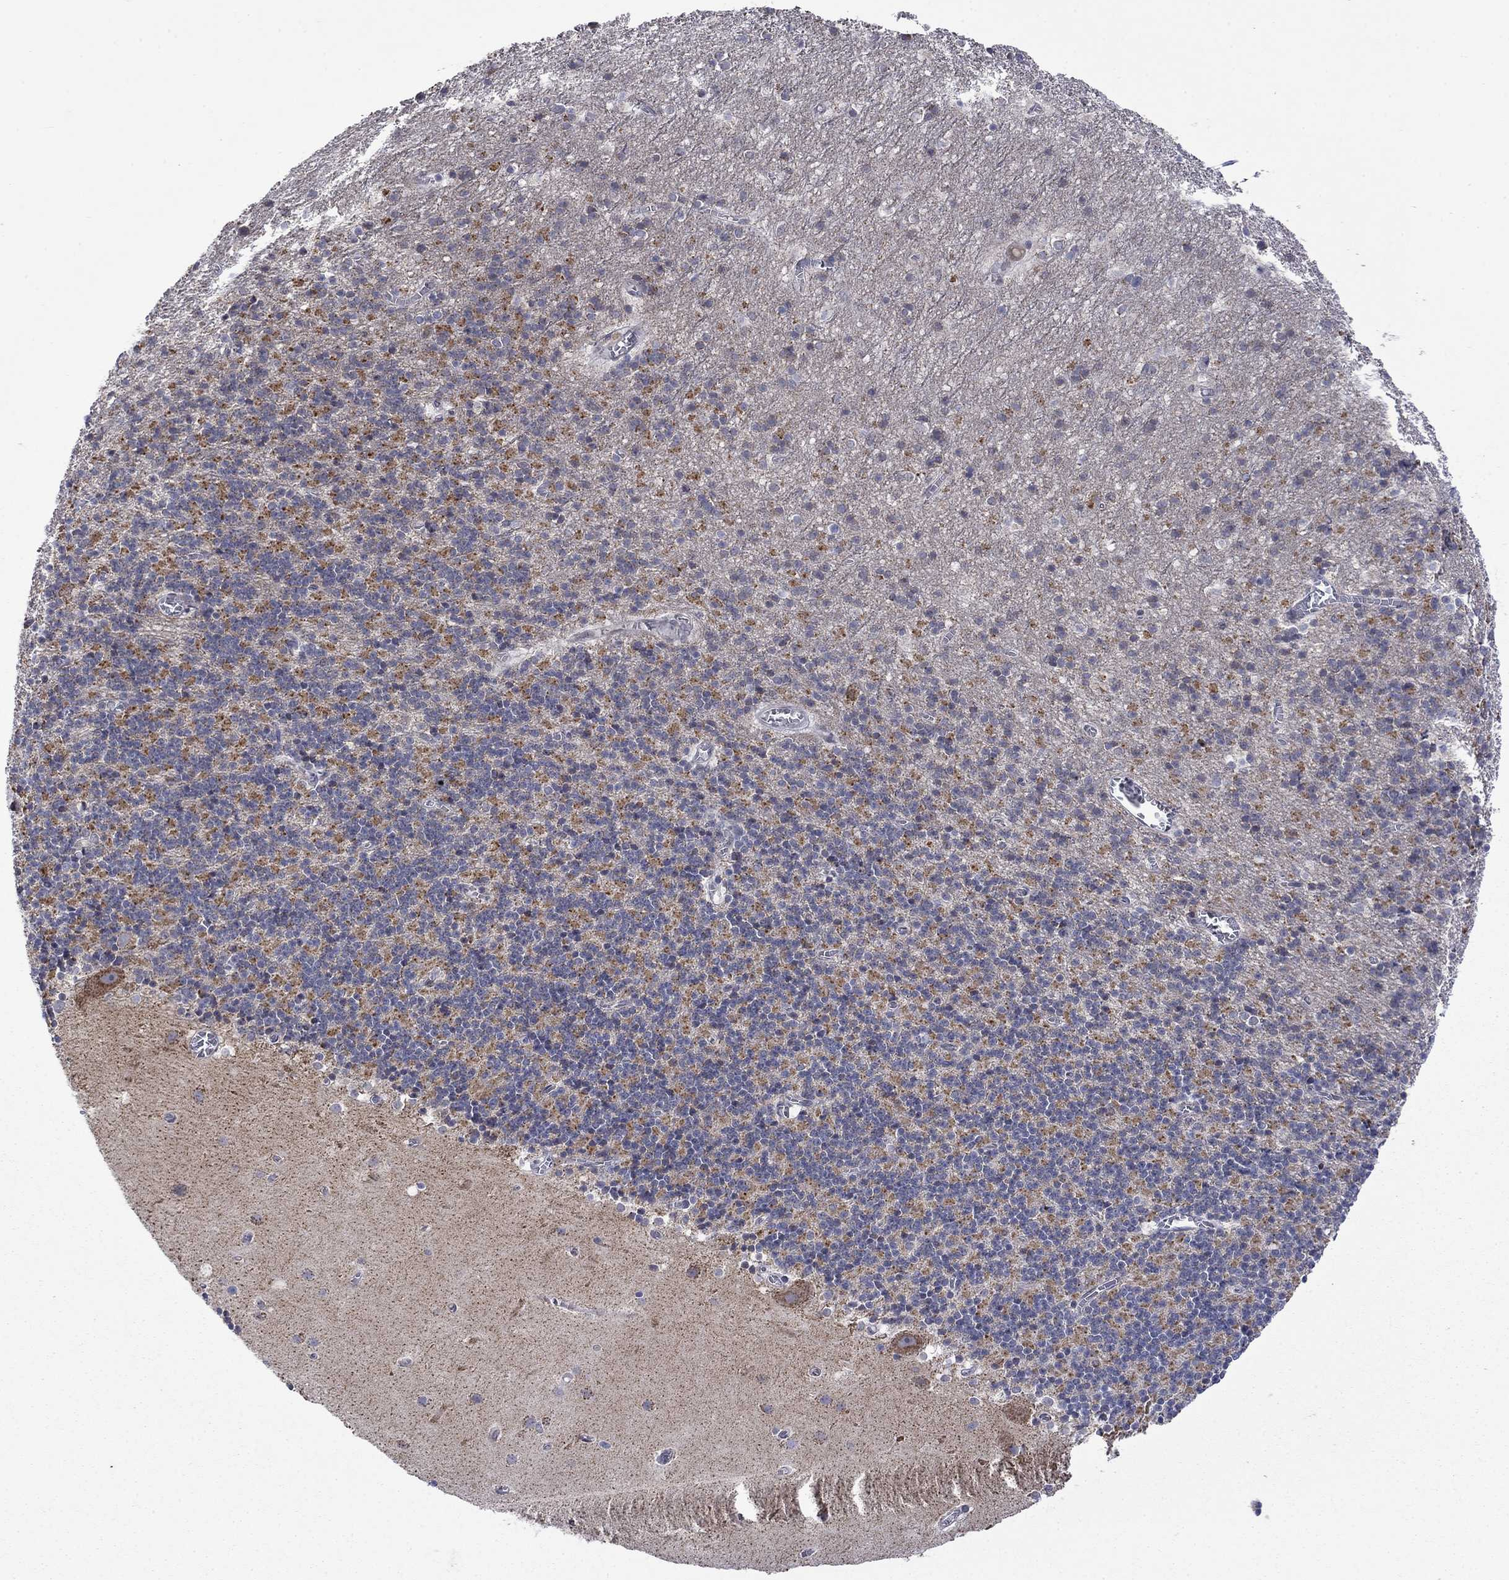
{"staining": {"intensity": "negative", "quantity": "none", "location": "none"}, "tissue": "cerebellum", "cell_type": "Cells in granular layer", "image_type": "normal", "snomed": [{"axis": "morphology", "description": "Normal tissue, NOS"}, {"axis": "topography", "description": "Cerebellum"}], "caption": "This micrograph is of benign cerebellum stained with immunohistochemistry to label a protein in brown with the nuclei are counter-stained blue. There is no staining in cells in granular layer.", "gene": "KCNJ16", "patient": {"sex": "male", "age": 70}}